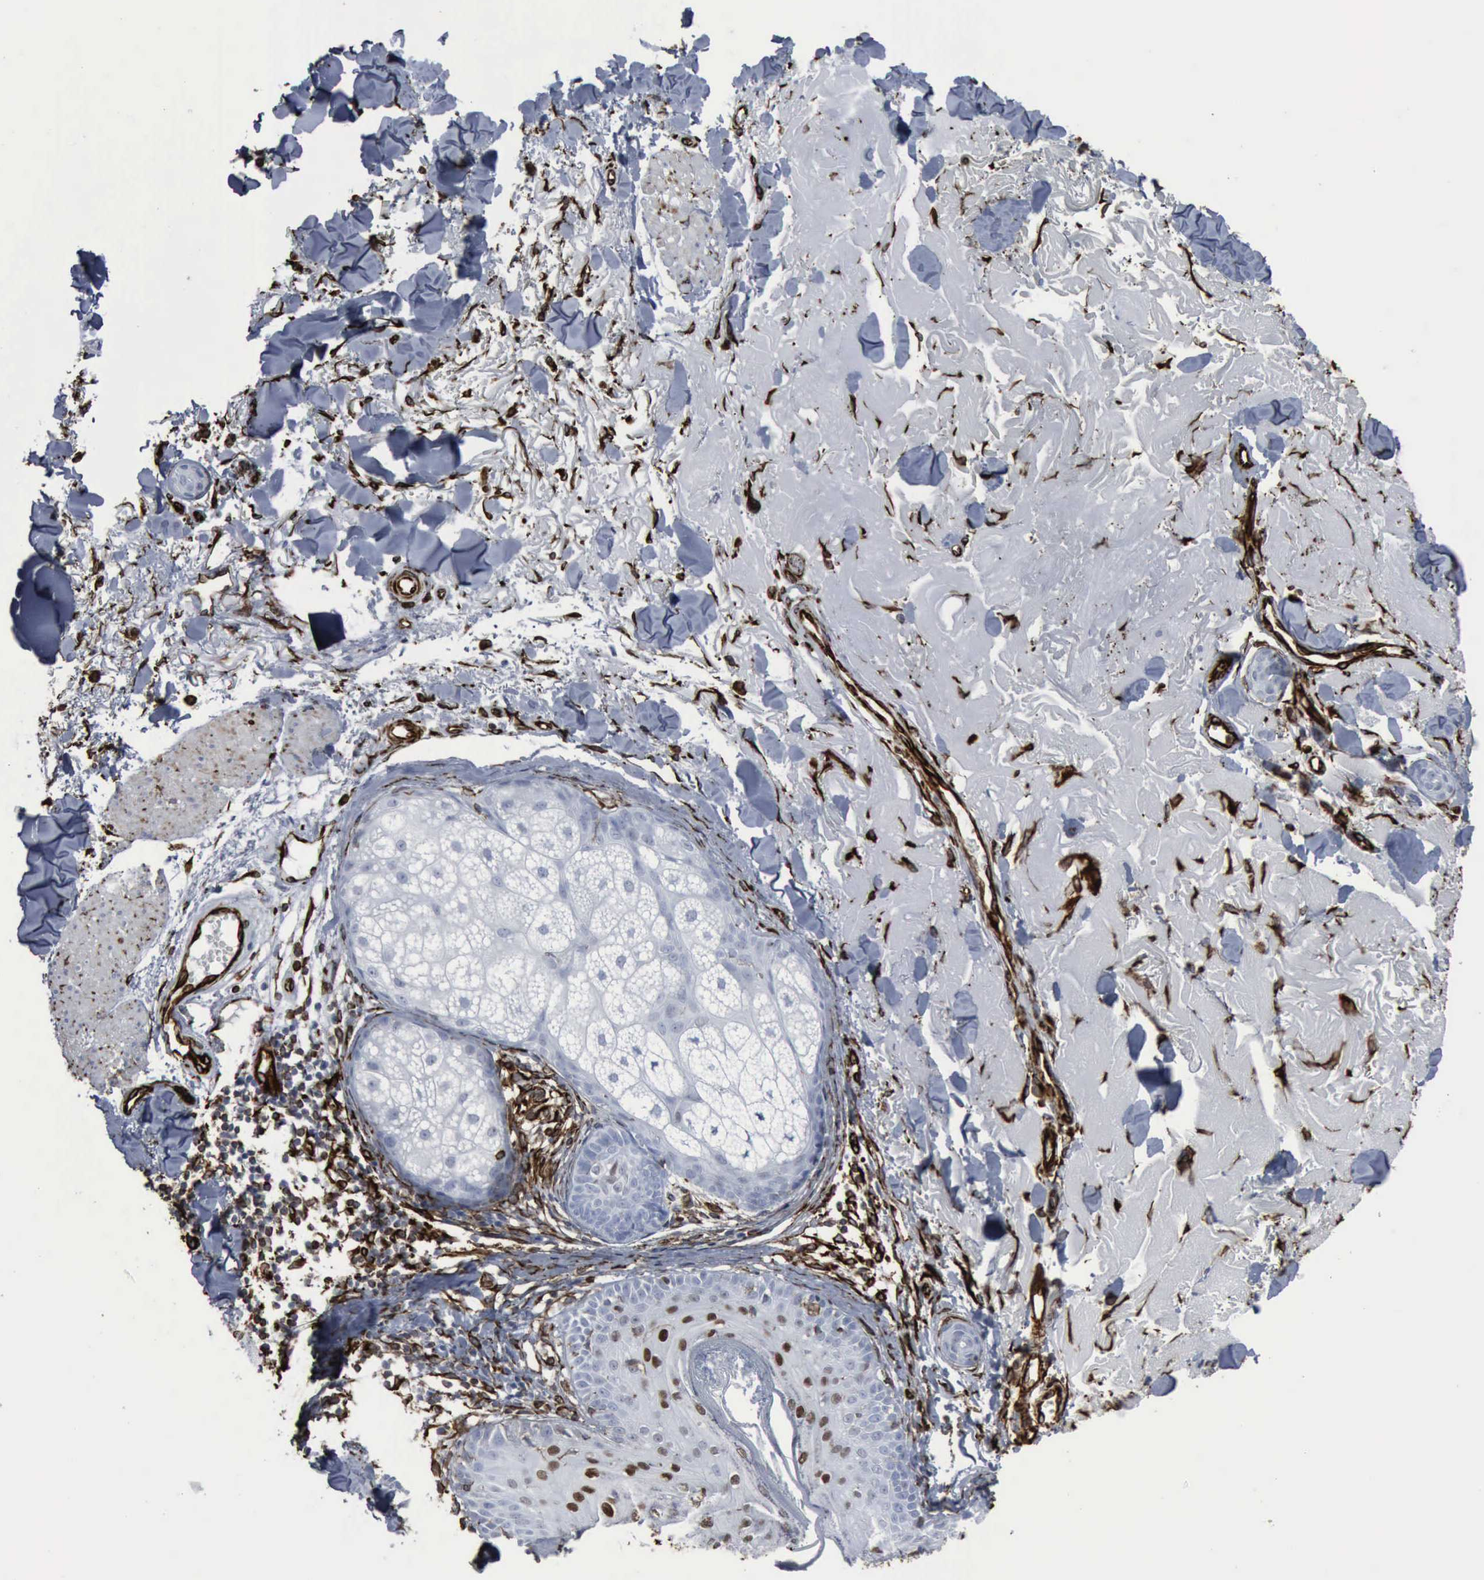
{"staining": {"intensity": "strong", "quantity": ">75%", "location": "cytoplasmic/membranous"}, "tissue": "skin", "cell_type": "Fibroblasts", "image_type": "normal", "snomed": [{"axis": "morphology", "description": "Normal tissue, NOS"}, {"axis": "topography", "description": "Skin"}], "caption": "Approximately >75% of fibroblasts in normal human skin exhibit strong cytoplasmic/membranous protein expression as visualized by brown immunohistochemical staining.", "gene": "CCNE1", "patient": {"sex": "male", "age": 86}}